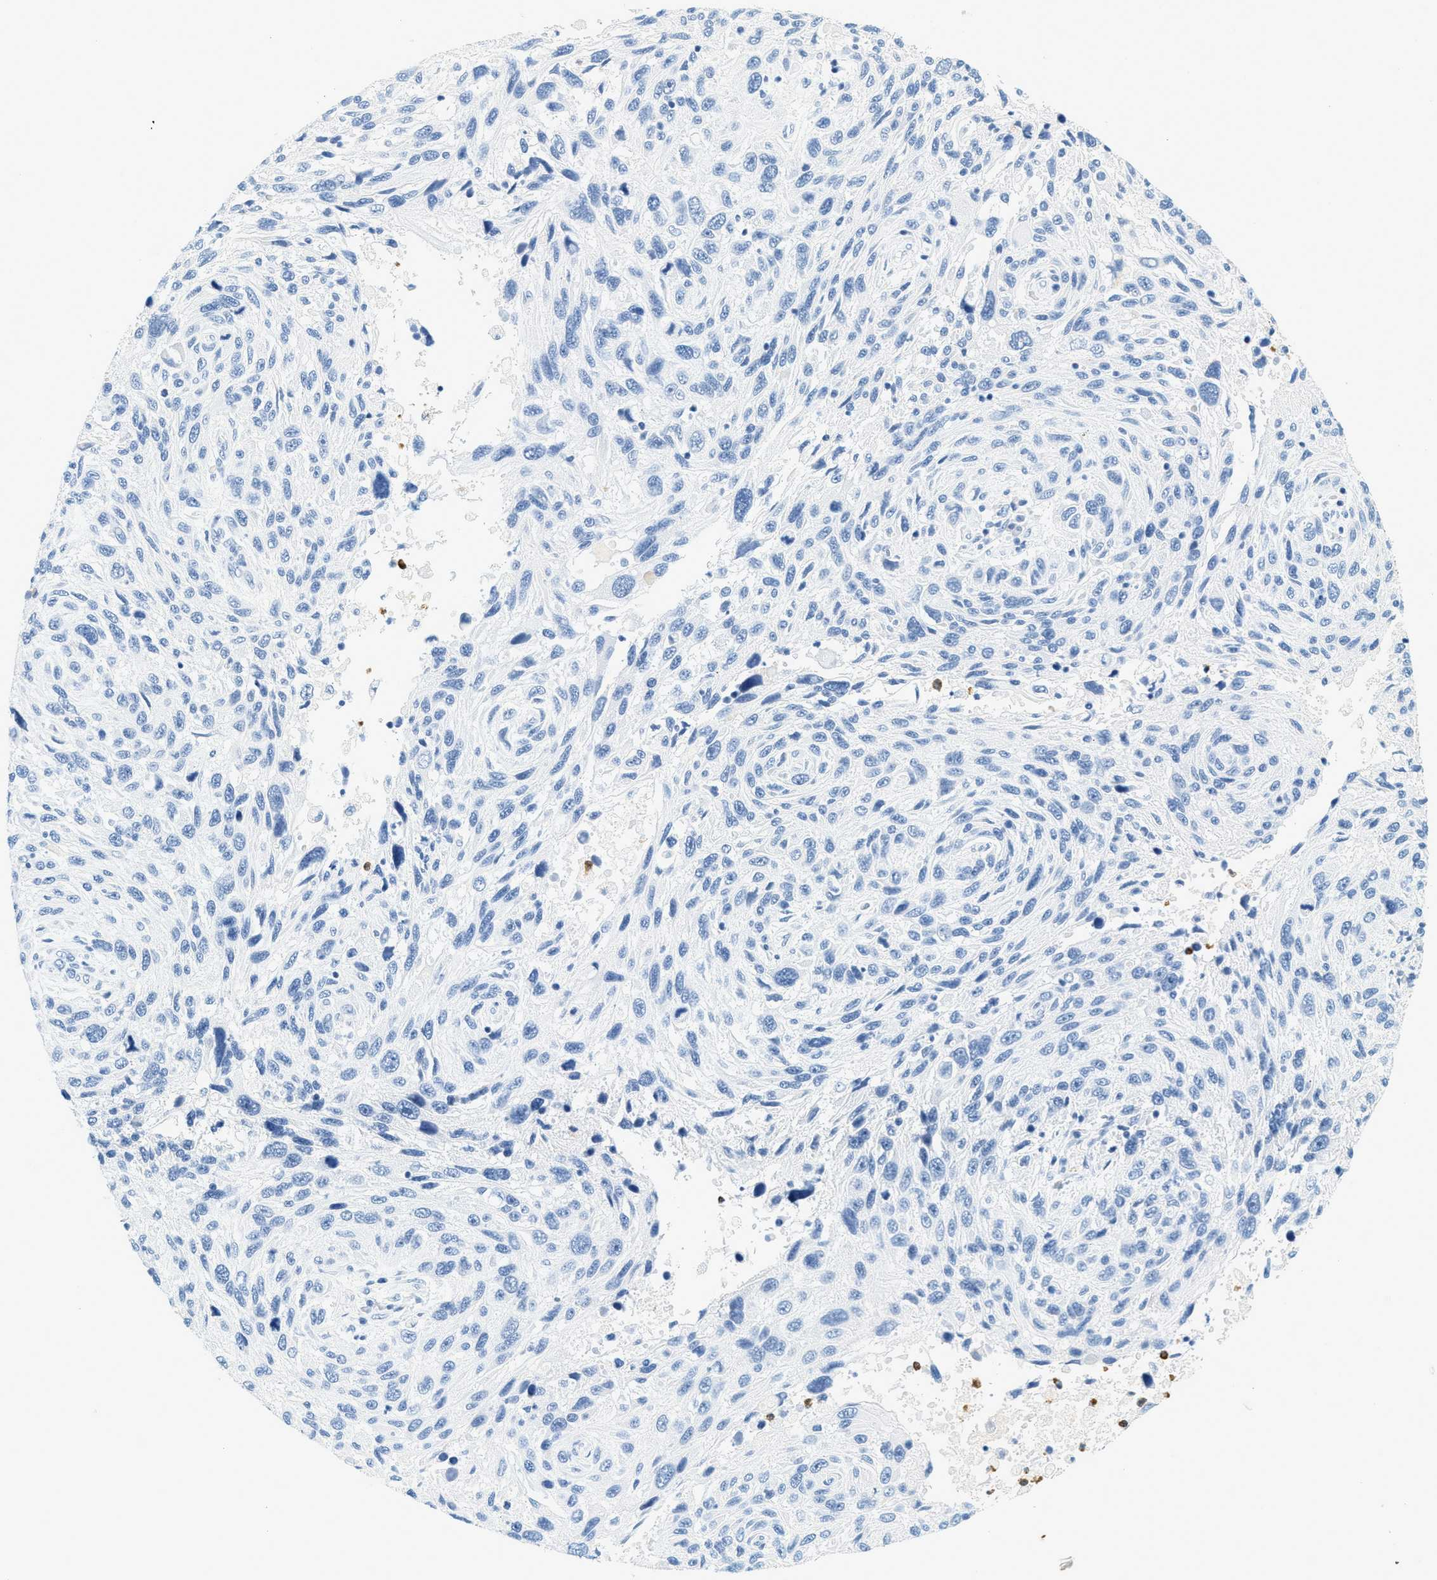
{"staining": {"intensity": "negative", "quantity": "none", "location": "none"}, "tissue": "melanoma", "cell_type": "Tumor cells", "image_type": "cancer", "snomed": [{"axis": "morphology", "description": "Malignant melanoma, NOS"}, {"axis": "topography", "description": "Skin"}], "caption": "Tumor cells show no significant staining in melanoma.", "gene": "LCN2", "patient": {"sex": "male", "age": 53}}